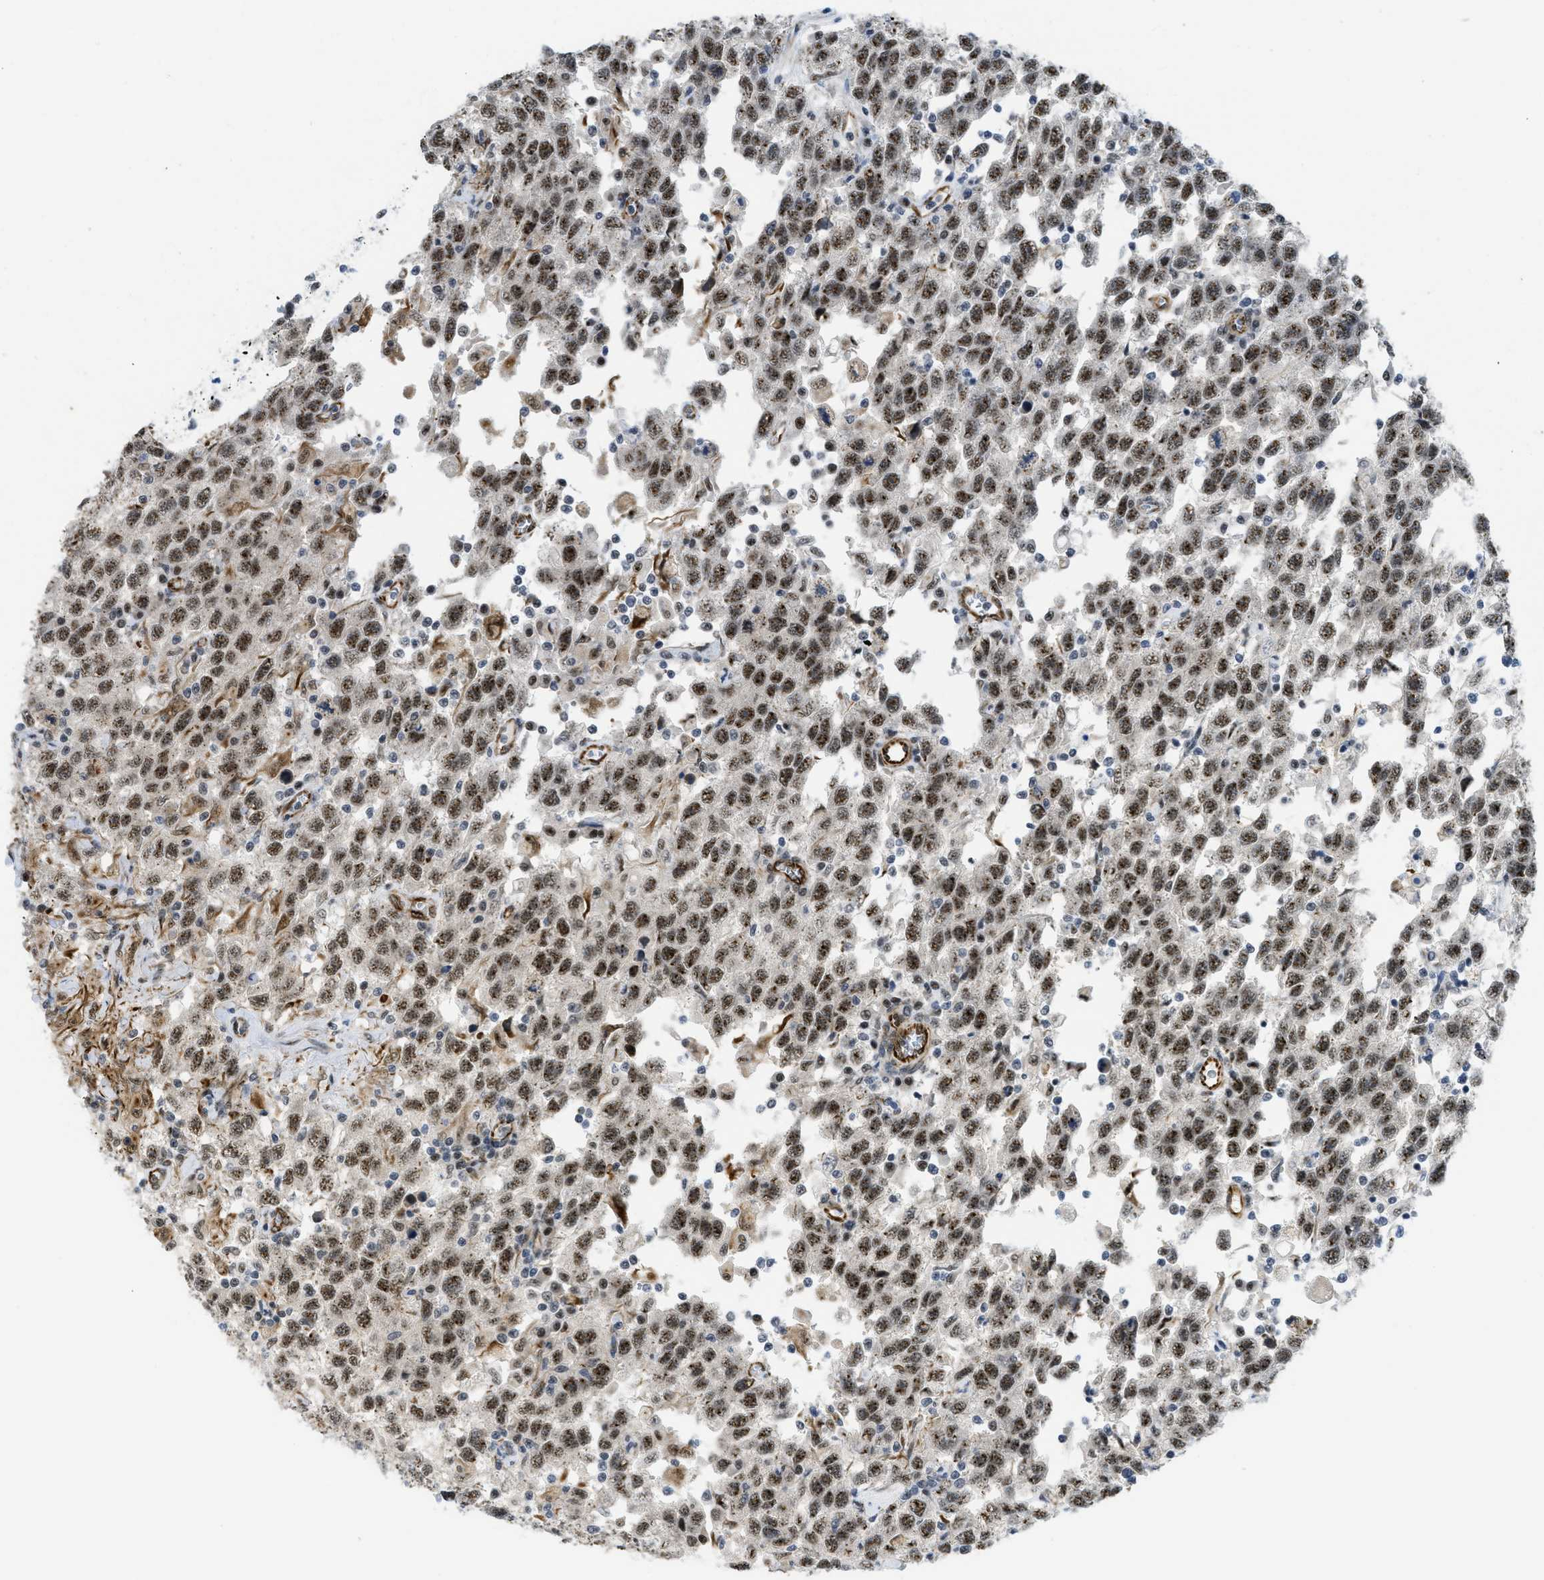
{"staining": {"intensity": "moderate", "quantity": ">75%", "location": "nuclear"}, "tissue": "testis cancer", "cell_type": "Tumor cells", "image_type": "cancer", "snomed": [{"axis": "morphology", "description": "Seminoma, NOS"}, {"axis": "topography", "description": "Testis"}], "caption": "DAB immunohistochemical staining of testis cancer displays moderate nuclear protein staining in approximately >75% of tumor cells. The protein is shown in brown color, while the nuclei are stained blue.", "gene": "LRRC8B", "patient": {"sex": "male", "age": 41}}